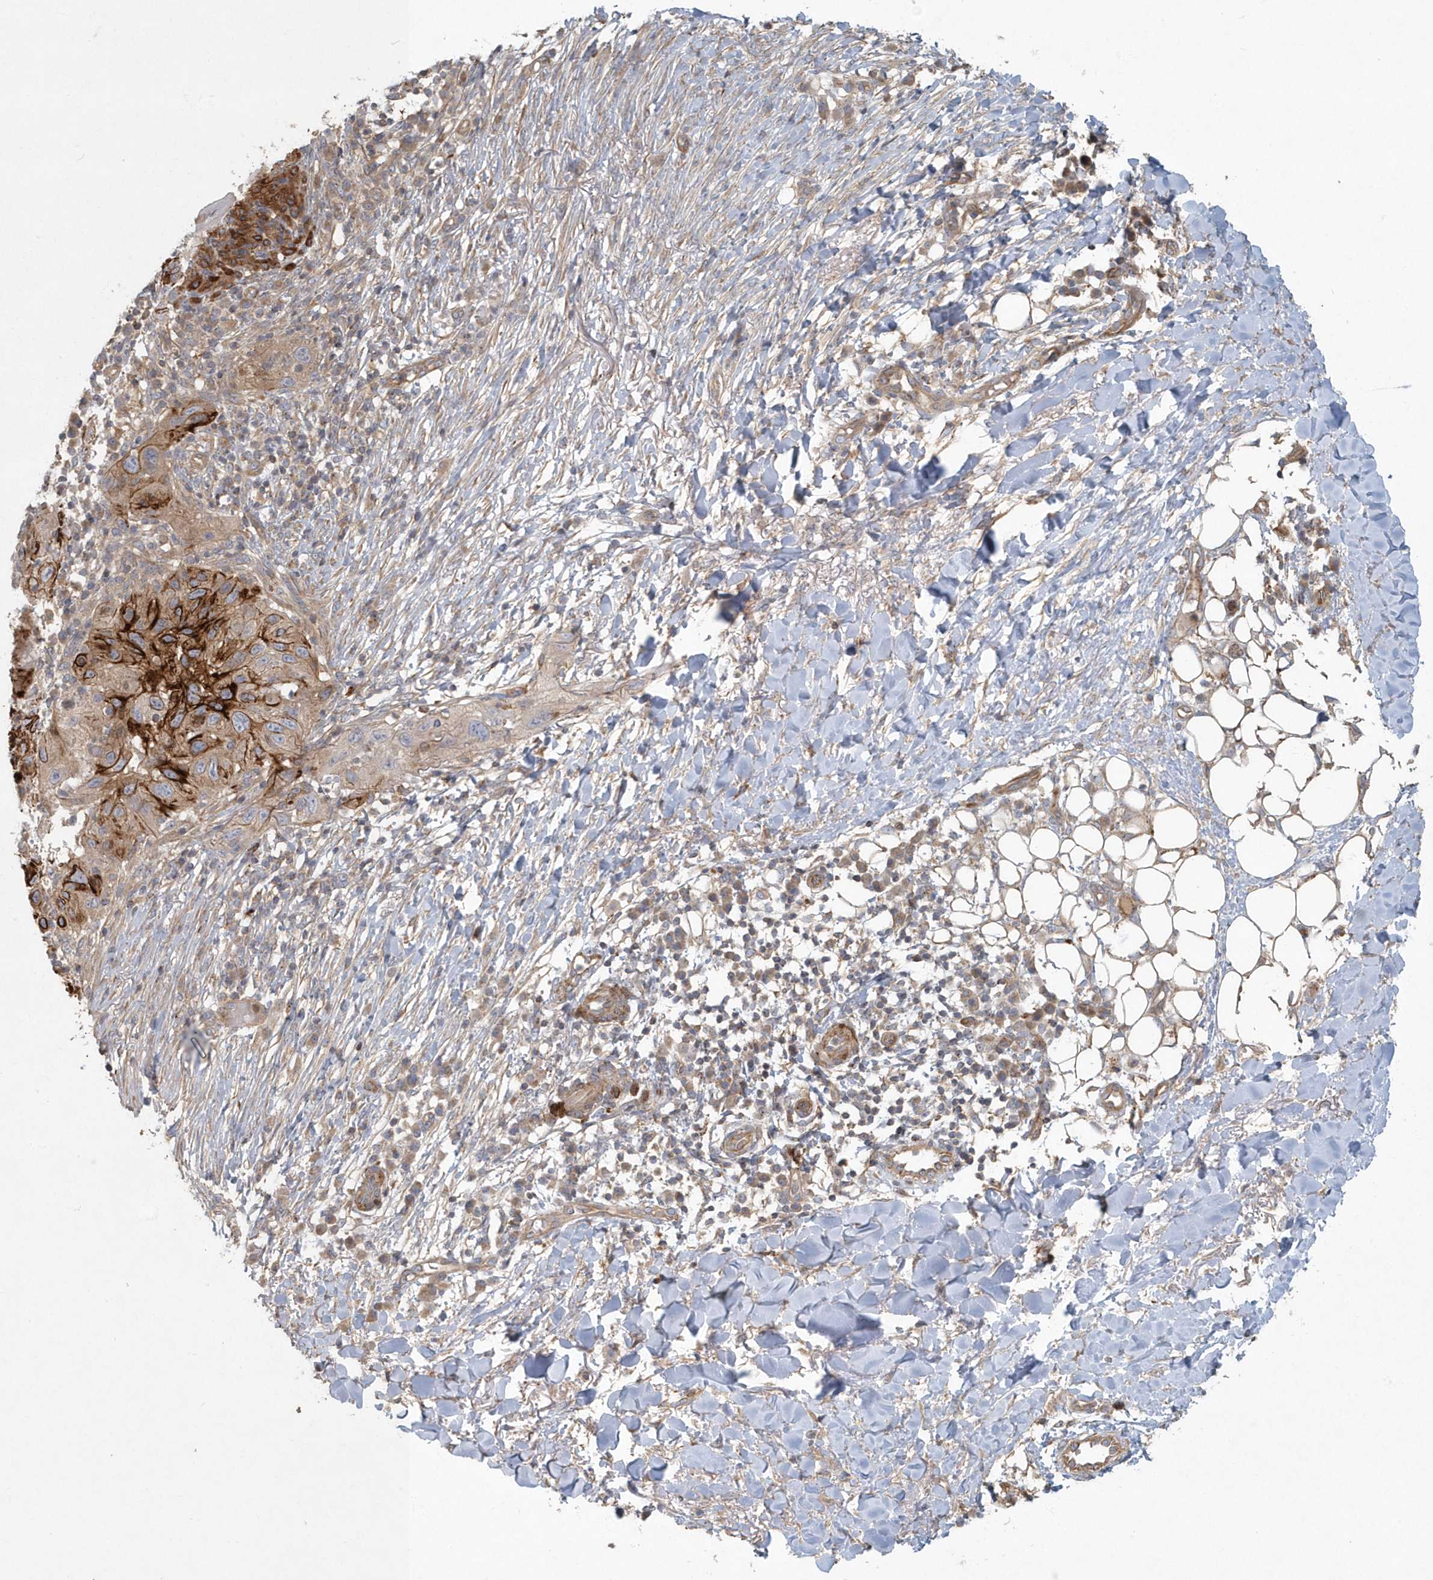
{"staining": {"intensity": "strong", "quantity": "<25%", "location": "cytoplasmic/membranous"}, "tissue": "skin cancer", "cell_type": "Tumor cells", "image_type": "cancer", "snomed": [{"axis": "morphology", "description": "Normal tissue, NOS"}, {"axis": "morphology", "description": "Squamous cell carcinoma, NOS"}, {"axis": "topography", "description": "Skin"}], "caption": "This histopathology image demonstrates immunohistochemistry staining of skin cancer, with medium strong cytoplasmic/membranous expression in approximately <25% of tumor cells.", "gene": "ARHGEF38", "patient": {"sex": "female", "age": 96}}